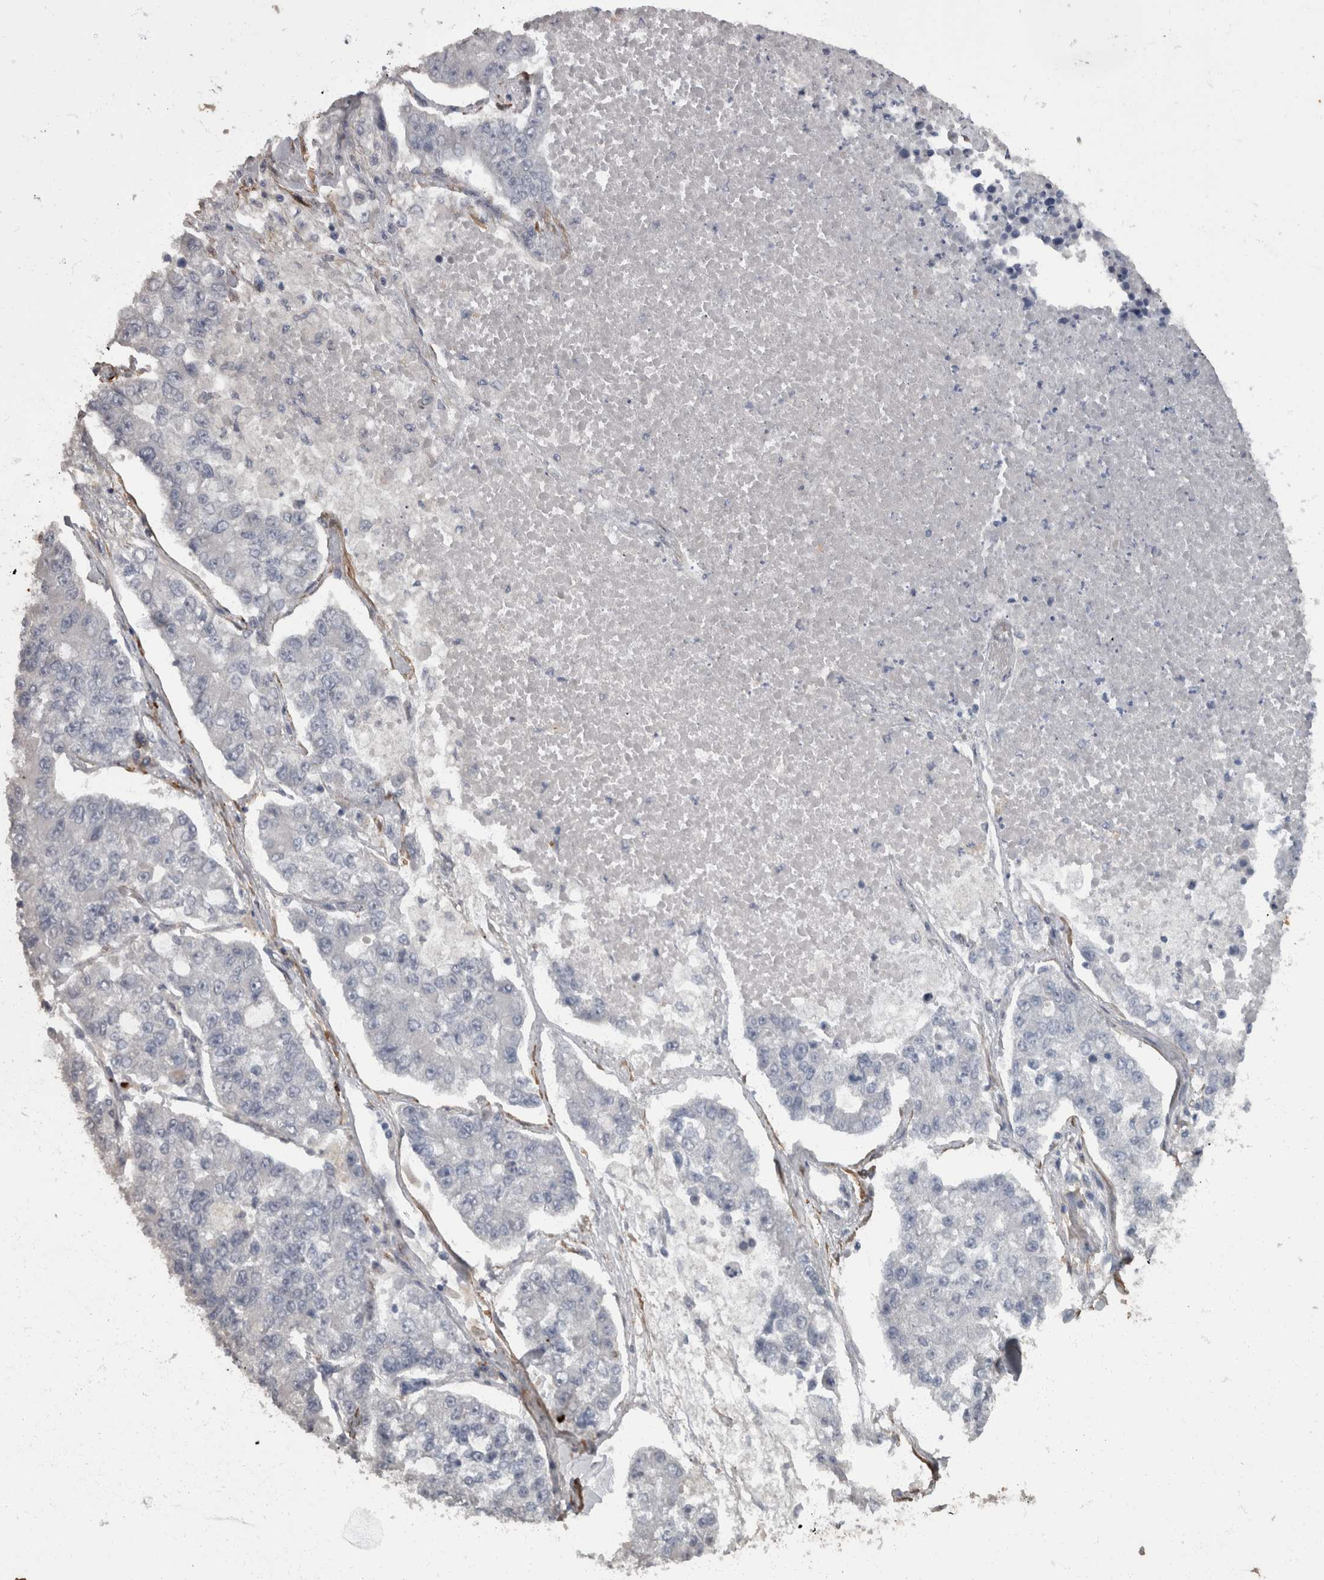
{"staining": {"intensity": "negative", "quantity": "none", "location": "none"}, "tissue": "lung cancer", "cell_type": "Tumor cells", "image_type": "cancer", "snomed": [{"axis": "morphology", "description": "Adenocarcinoma, NOS"}, {"axis": "topography", "description": "Lung"}], "caption": "Tumor cells are negative for protein expression in human lung cancer (adenocarcinoma). (Immunohistochemistry (ihc), brightfield microscopy, high magnification).", "gene": "MASTL", "patient": {"sex": "male", "age": 49}}